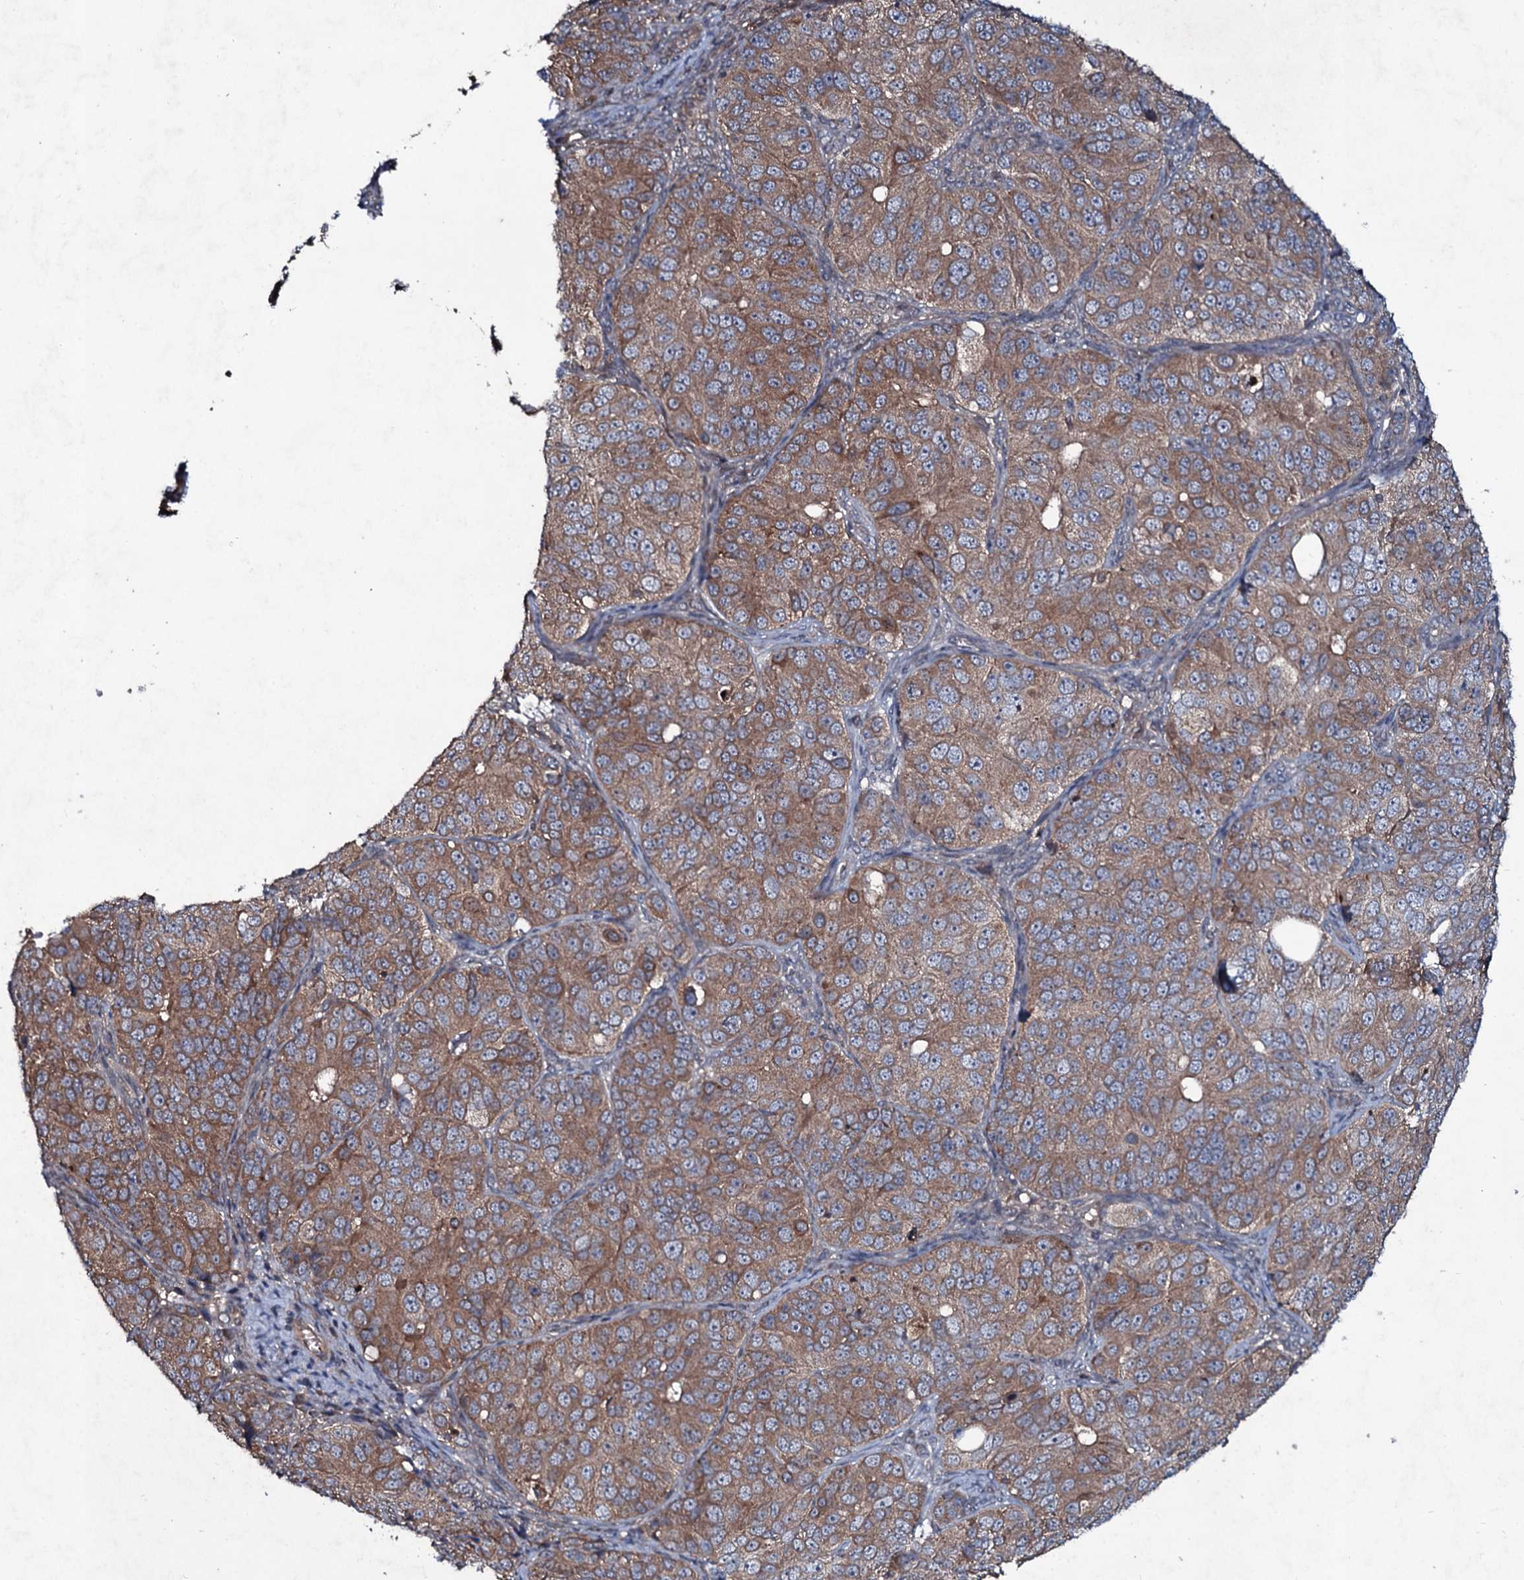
{"staining": {"intensity": "moderate", "quantity": ">75%", "location": "cytoplasmic/membranous"}, "tissue": "ovarian cancer", "cell_type": "Tumor cells", "image_type": "cancer", "snomed": [{"axis": "morphology", "description": "Carcinoma, endometroid"}, {"axis": "topography", "description": "Ovary"}], "caption": "Approximately >75% of tumor cells in human ovarian cancer display moderate cytoplasmic/membranous protein staining as visualized by brown immunohistochemical staining.", "gene": "SNAP23", "patient": {"sex": "female", "age": 51}}